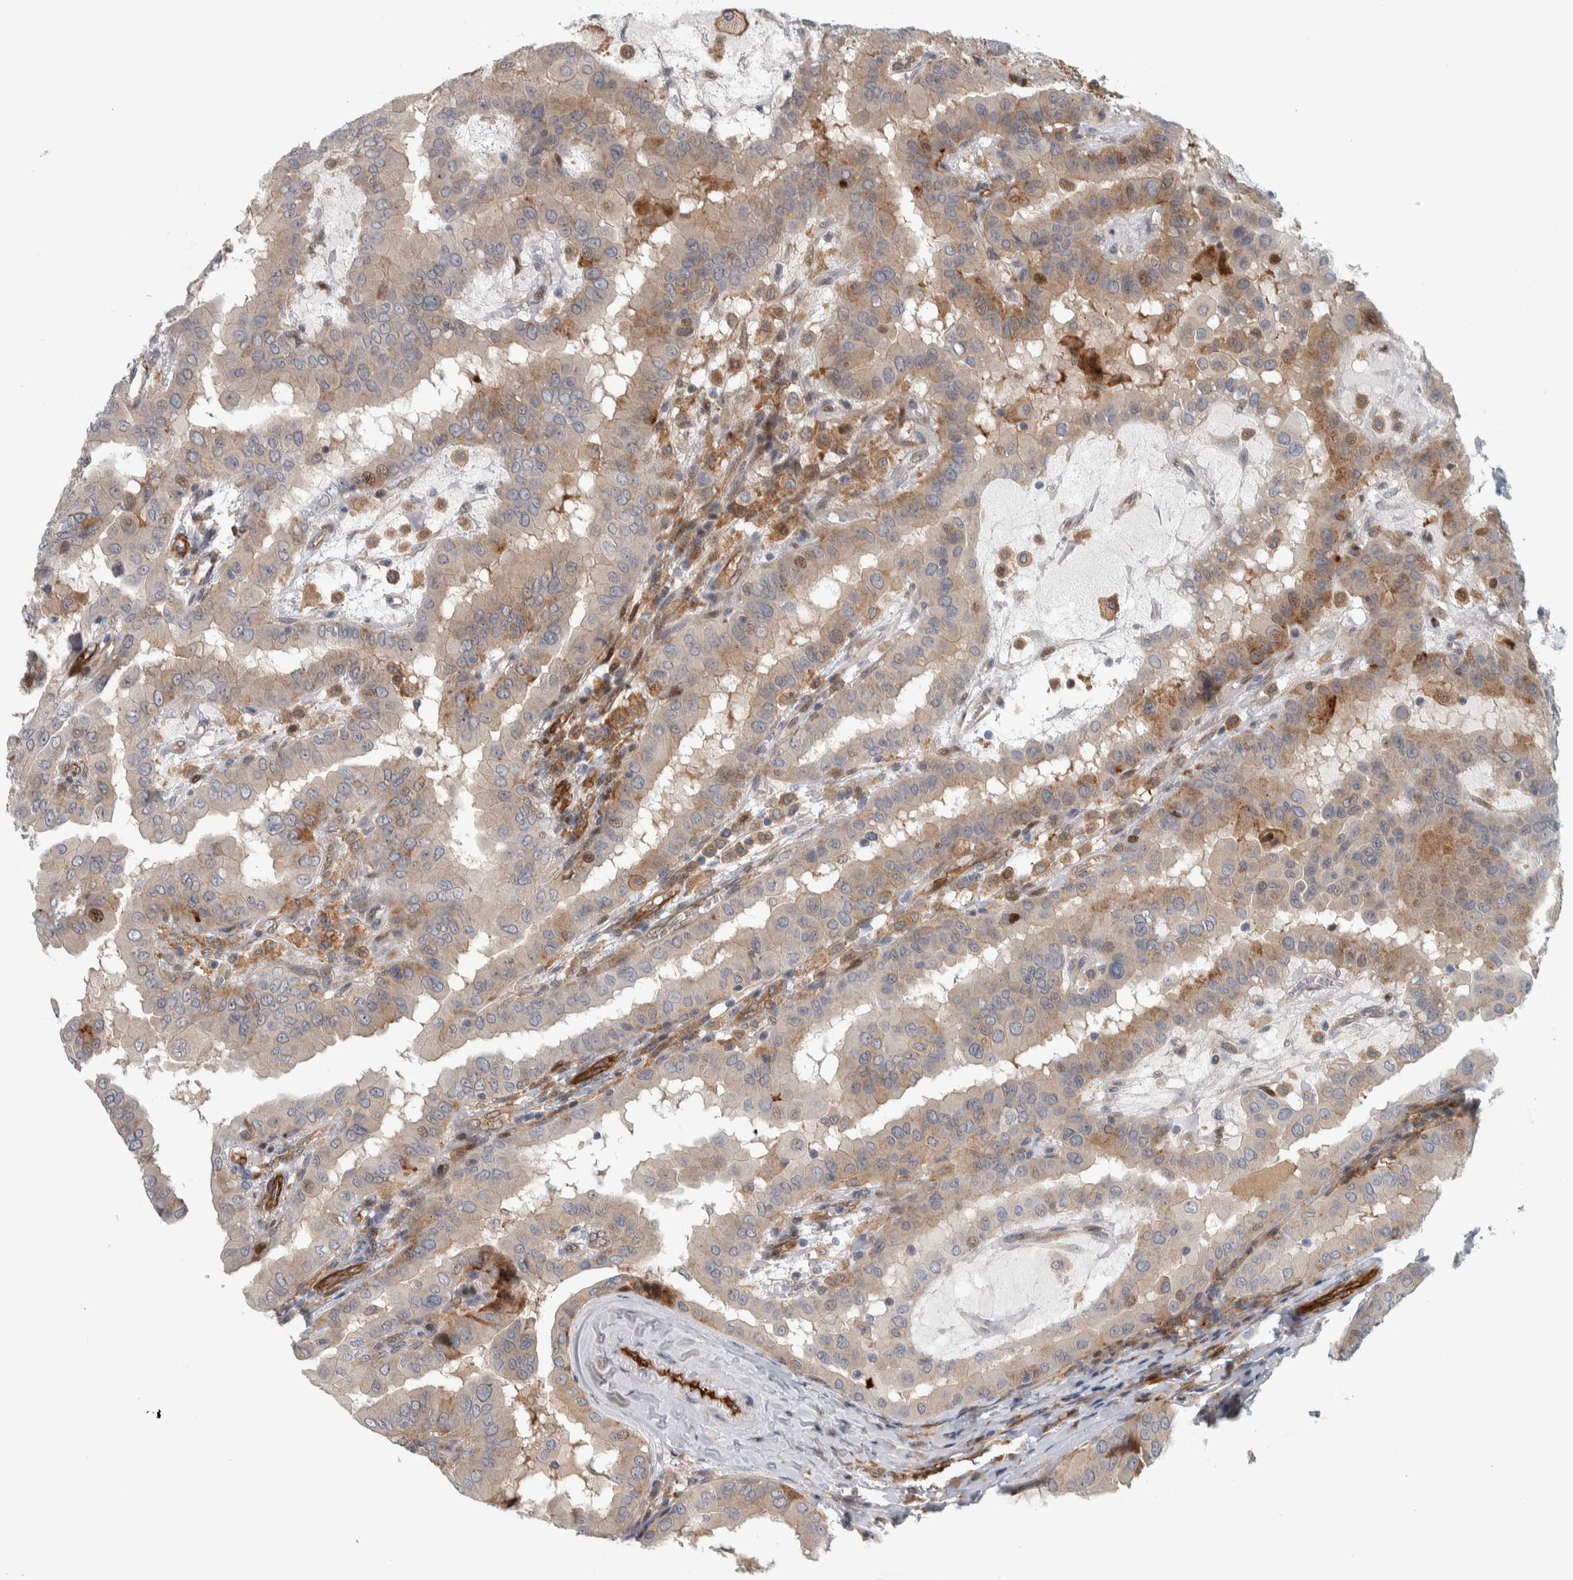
{"staining": {"intensity": "weak", "quantity": ">75%", "location": "cytoplasmic/membranous,nuclear"}, "tissue": "thyroid cancer", "cell_type": "Tumor cells", "image_type": "cancer", "snomed": [{"axis": "morphology", "description": "Papillary adenocarcinoma, NOS"}, {"axis": "topography", "description": "Thyroid gland"}], "caption": "Immunohistochemistry image of neoplastic tissue: human thyroid cancer (papillary adenocarcinoma) stained using IHC exhibits low levels of weak protein expression localized specifically in the cytoplasmic/membranous and nuclear of tumor cells, appearing as a cytoplasmic/membranous and nuclear brown color.", "gene": "MSL1", "patient": {"sex": "male", "age": 33}}